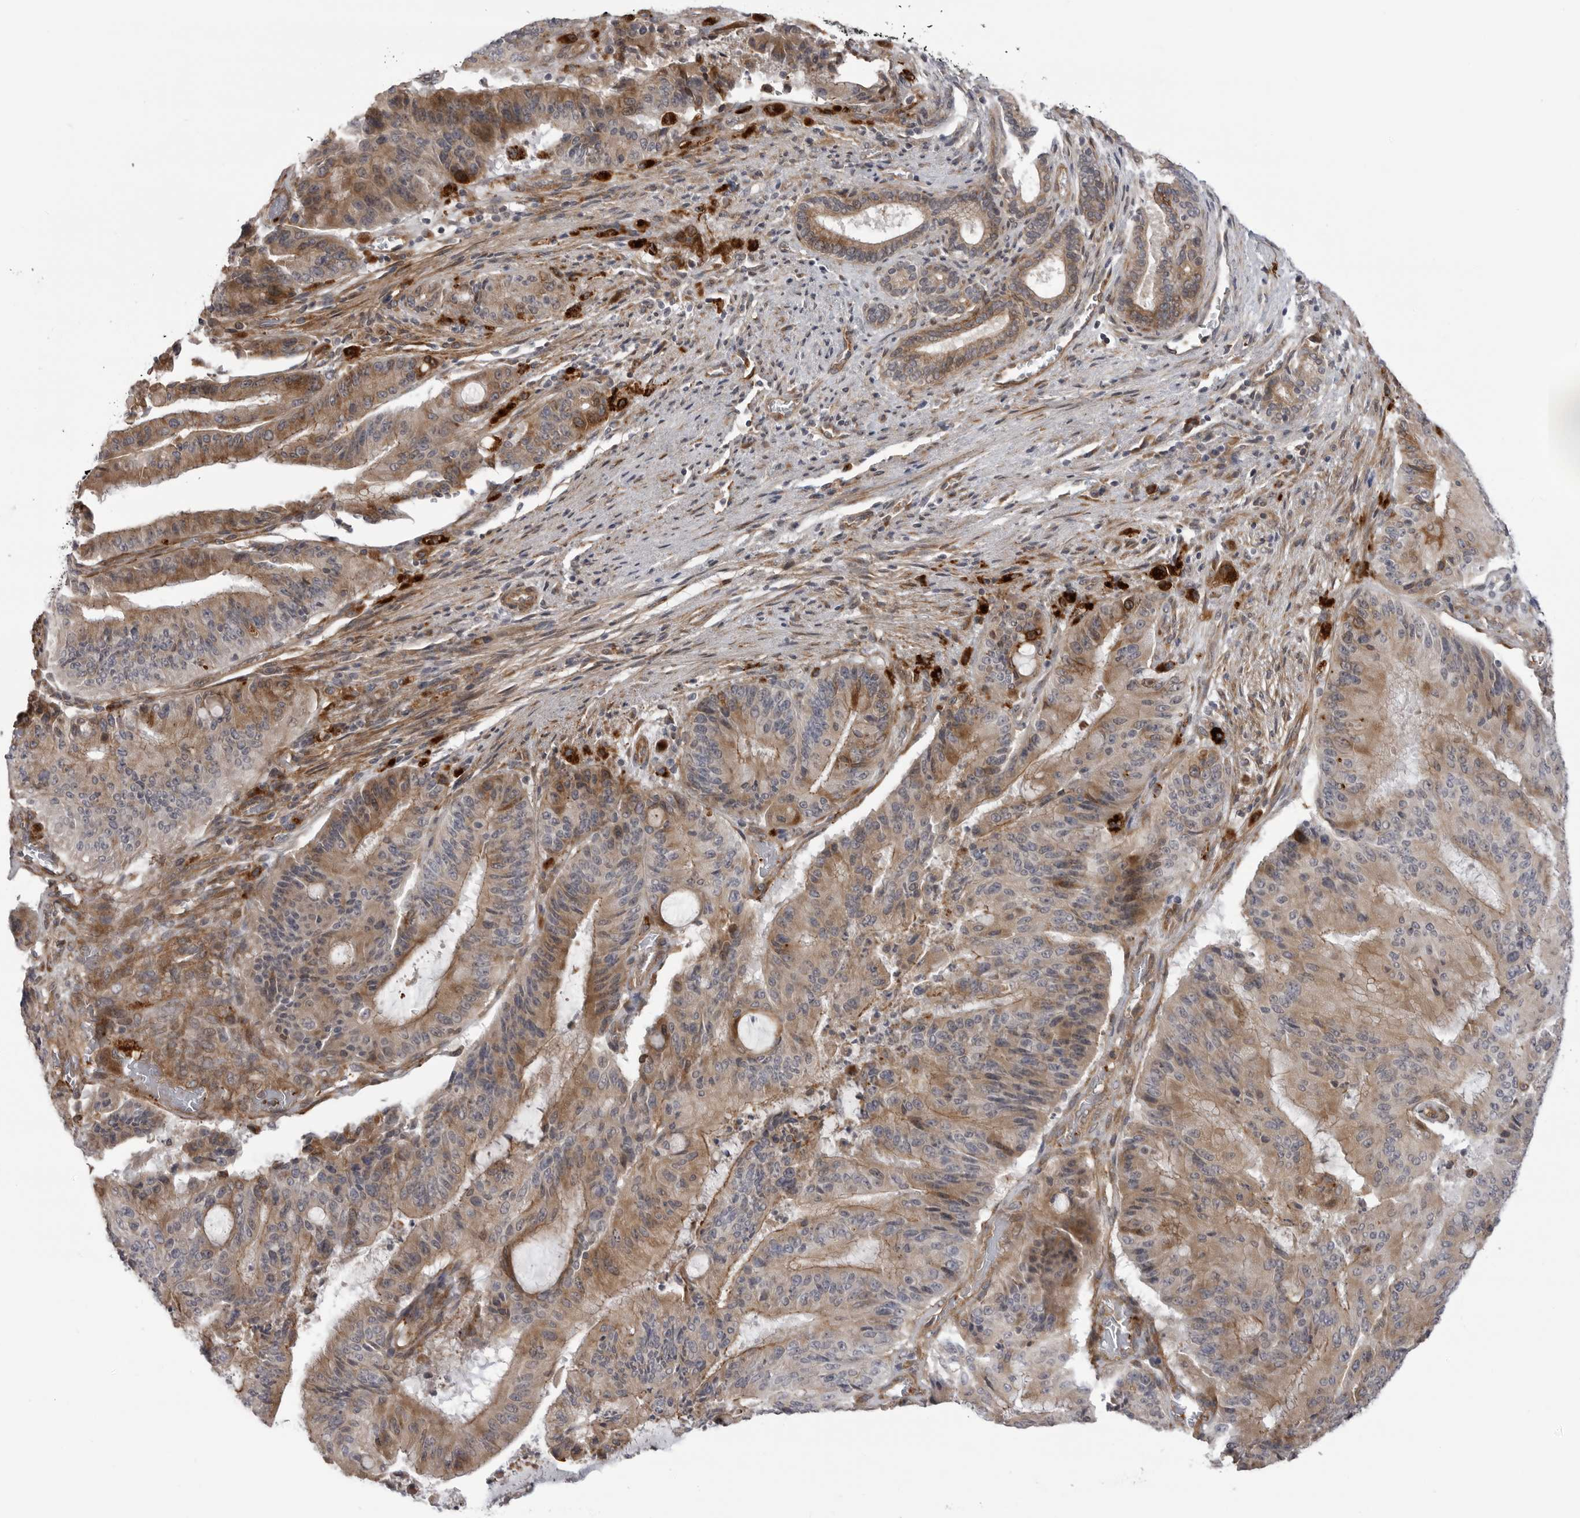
{"staining": {"intensity": "moderate", "quantity": ">75%", "location": "cytoplasmic/membranous"}, "tissue": "liver cancer", "cell_type": "Tumor cells", "image_type": "cancer", "snomed": [{"axis": "morphology", "description": "Normal tissue, NOS"}, {"axis": "morphology", "description": "Cholangiocarcinoma"}, {"axis": "topography", "description": "Liver"}, {"axis": "topography", "description": "Peripheral nerve tissue"}], "caption": "Liver cancer tissue shows moderate cytoplasmic/membranous expression in approximately >75% of tumor cells, visualized by immunohistochemistry.", "gene": "SCP2", "patient": {"sex": "female", "age": 73}}